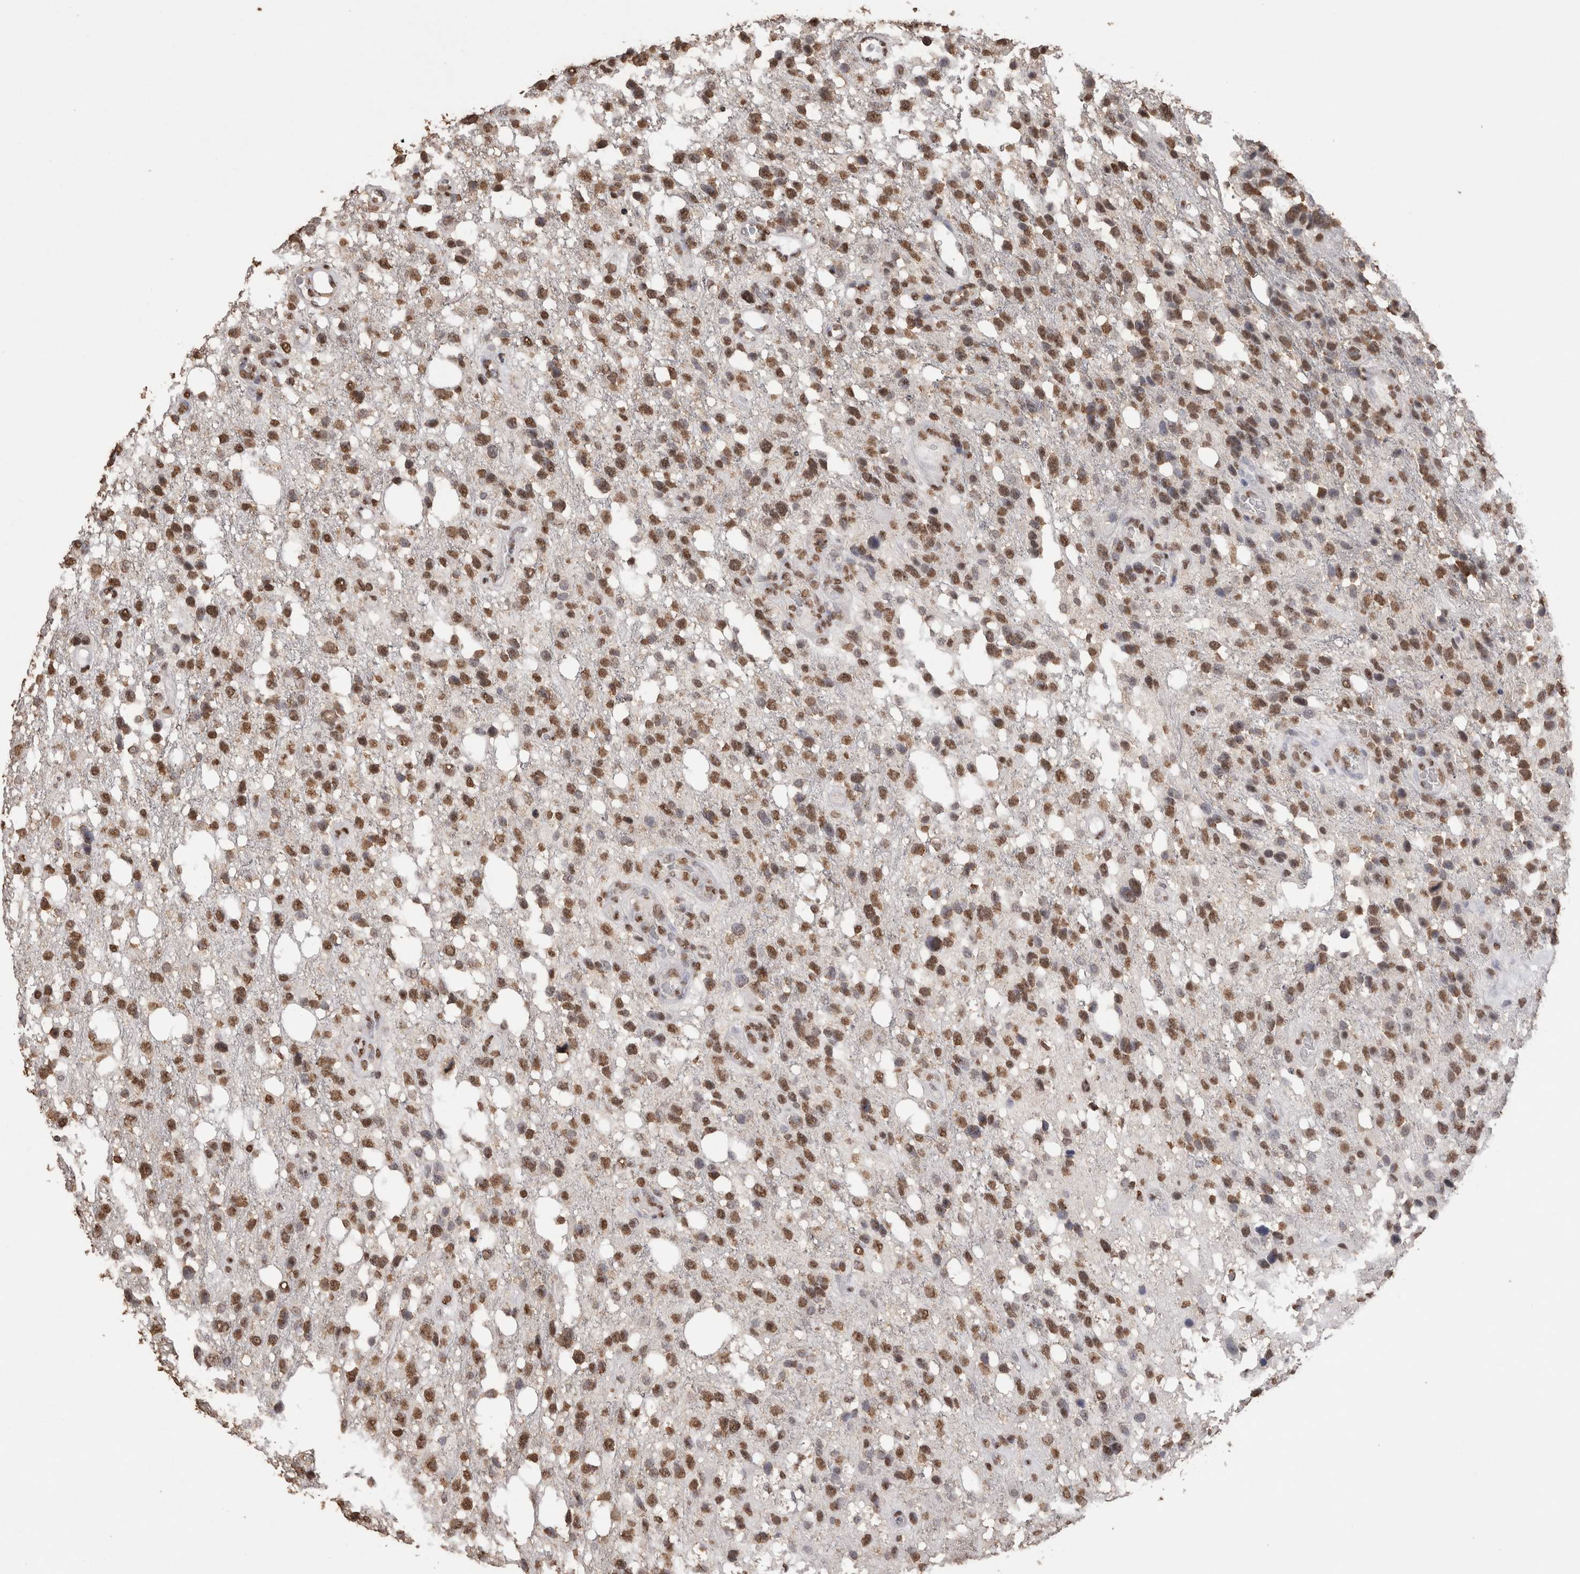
{"staining": {"intensity": "moderate", "quantity": ">75%", "location": "nuclear"}, "tissue": "glioma", "cell_type": "Tumor cells", "image_type": "cancer", "snomed": [{"axis": "morphology", "description": "Glioma, malignant, High grade"}, {"axis": "topography", "description": "Brain"}], "caption": "Human glioma stained with a protein marker demonstrates moderate staining in tumor cells.", "gene": "NTHL1", "patient": {"sex": "female", "age": 58}}